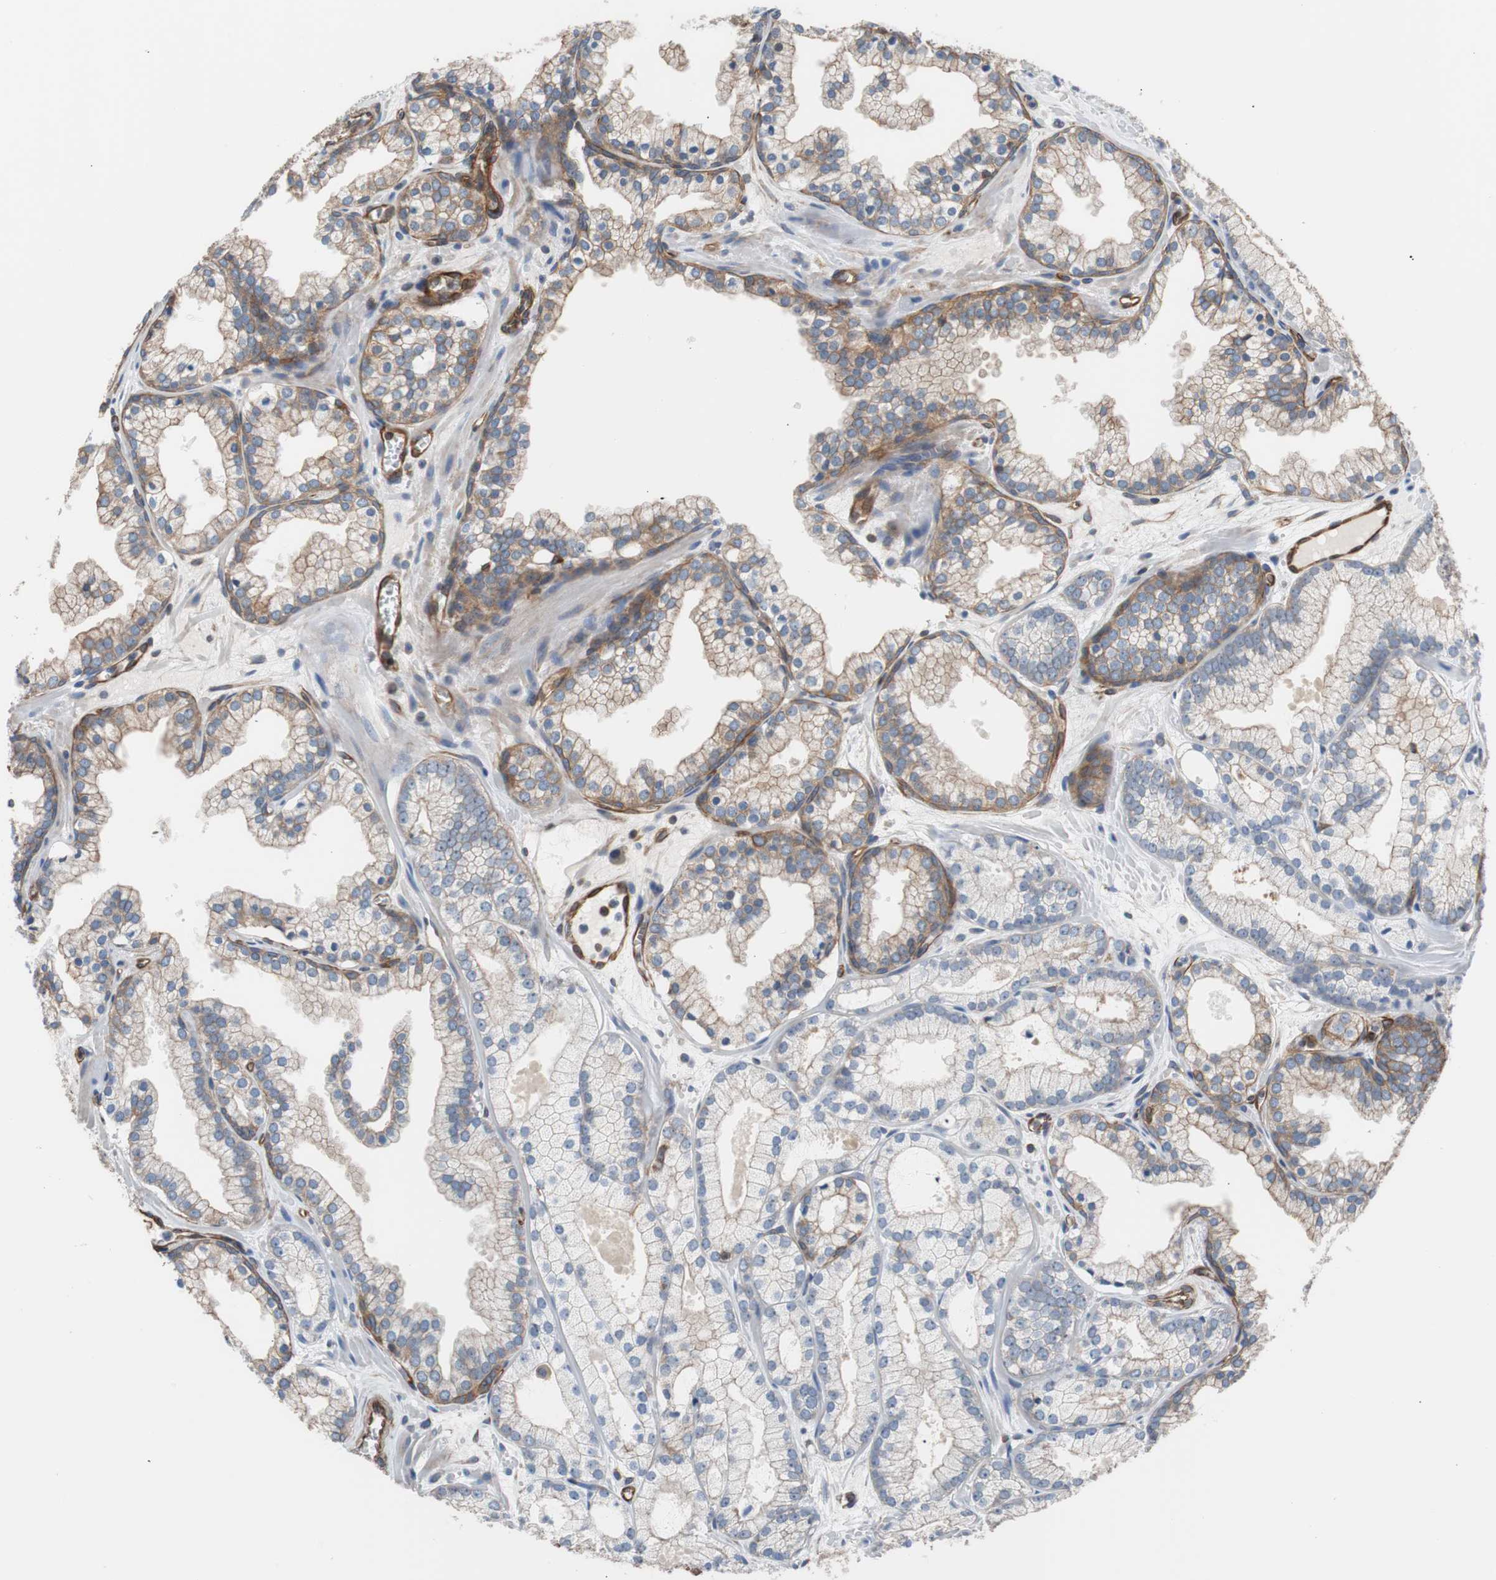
{"staining": {"intensity": "weak", "quantity": "25%-75%", "location": "cytoplasmic/membranous"}, "tissue": "prostate cancer", "cell_type": "Tumor cells", "image_type": "cancer", "snomed": [{"axis": "morphology", "description": "Adenocarcinoma, Low grade"}, {"axis": "topography", "description": "Prostate"}], "caption": "This photomicrograph reveals low-grade adenocarcinoma (prostate) stained with immunohistochemistry (IHC) to label a protein in brown. The cytoplasmic/membranous of tumor cells show weak positivity for the protein. Nuclei are counter-stained blue.", "gene": "KIF3B", "patient": {"sex": "male", "age": 57}}